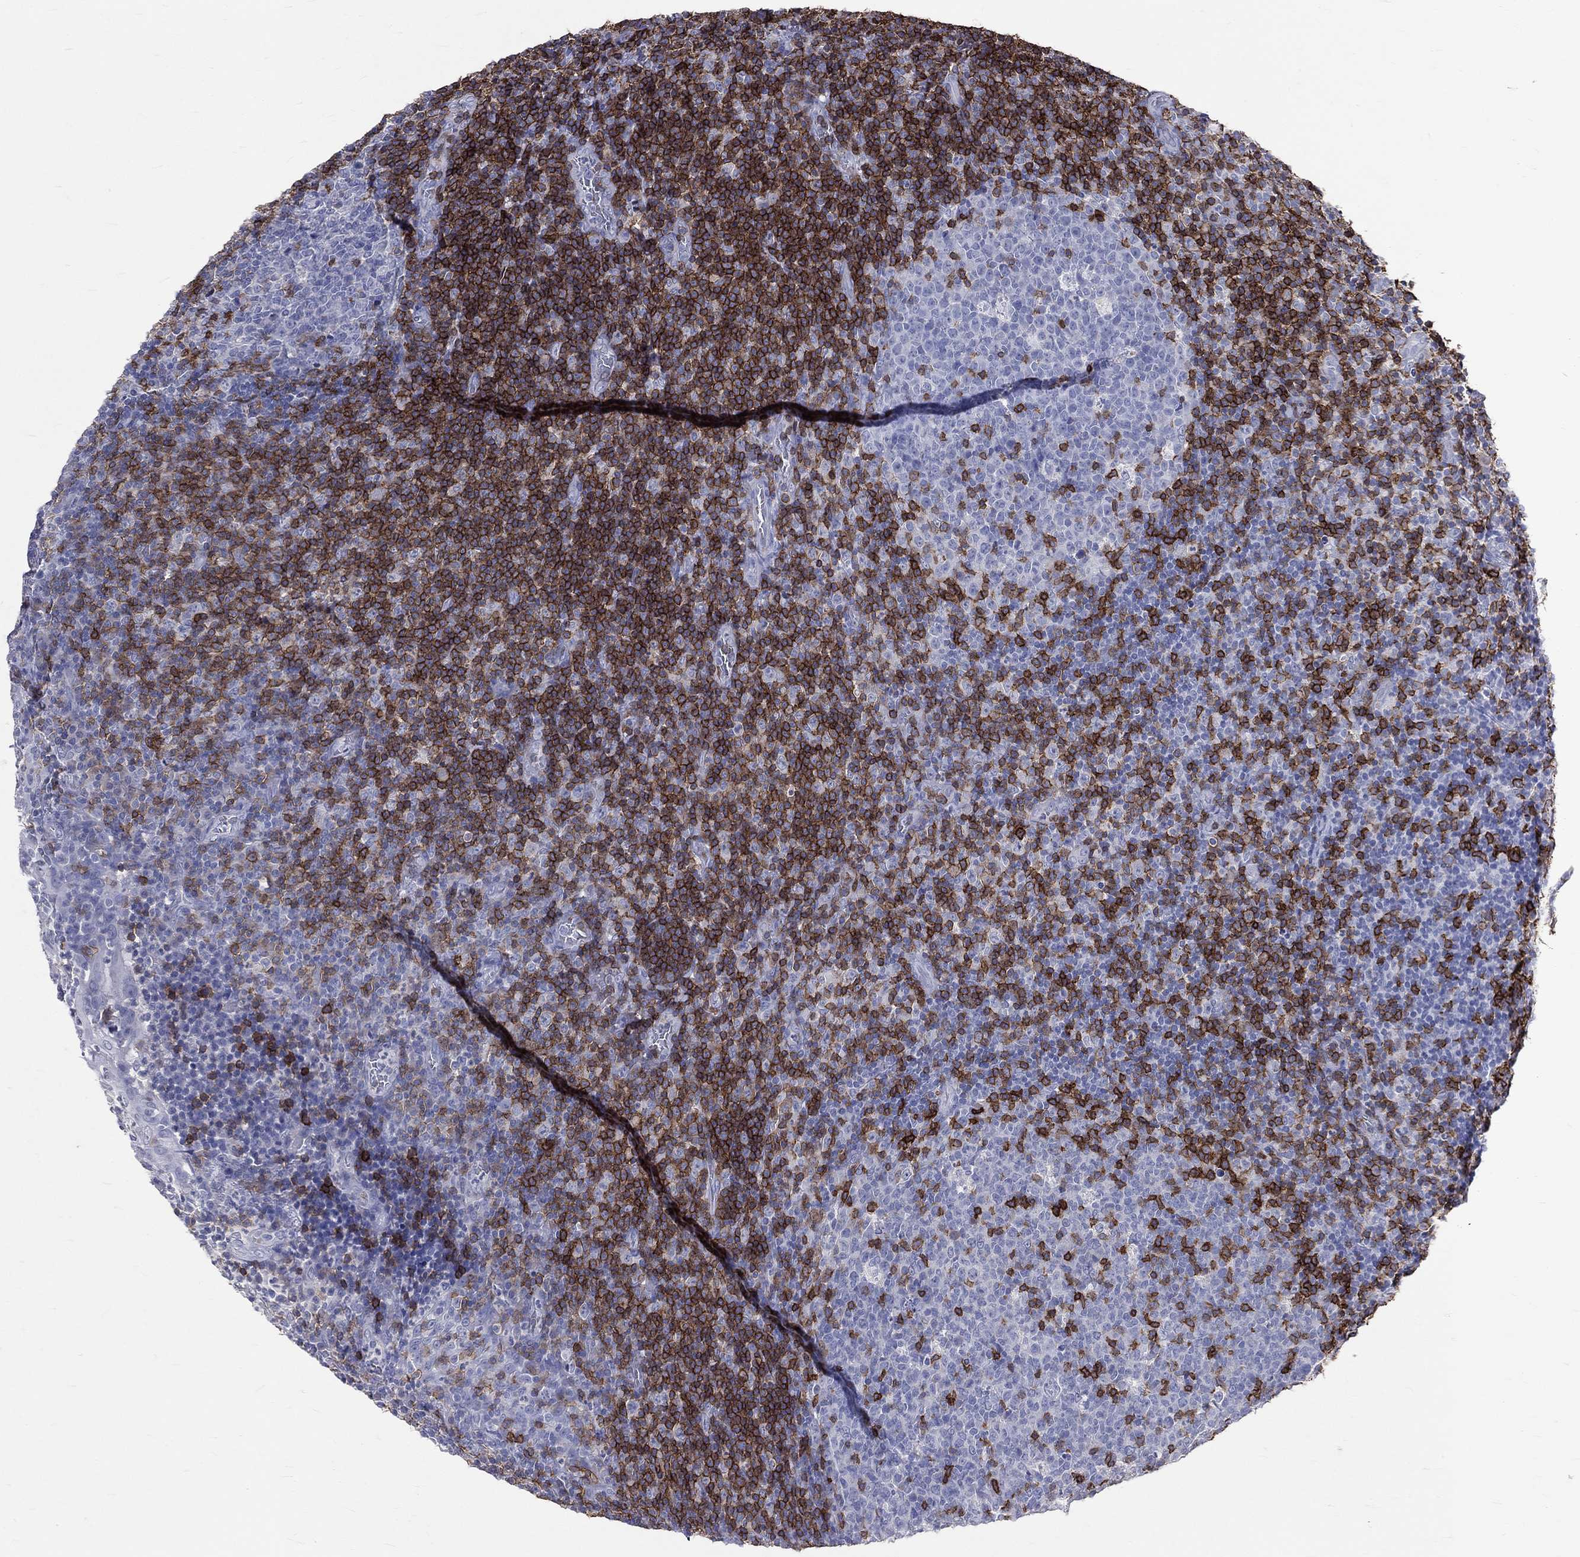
{"staining": {"intensity": "strong", "quantity": "<25%", "location": "cytoplasmic/membranous"}, "tissue": "tonsil", "cell_type": "Germinal center cells", "image_type": "normal", "snomed": [{"axis": "morphology", "description": "Normal tissue, NOS"}, {"axis": "topography", "description": "Tonsil"}], "caption": "Human tonsil stained for a protein (brown) reveals strong cytoplasmic/membranous positive staining in approximately <25% of germinal center cells.", "gene": "LAT", "patient": {"sex": "female", "age": 5}}